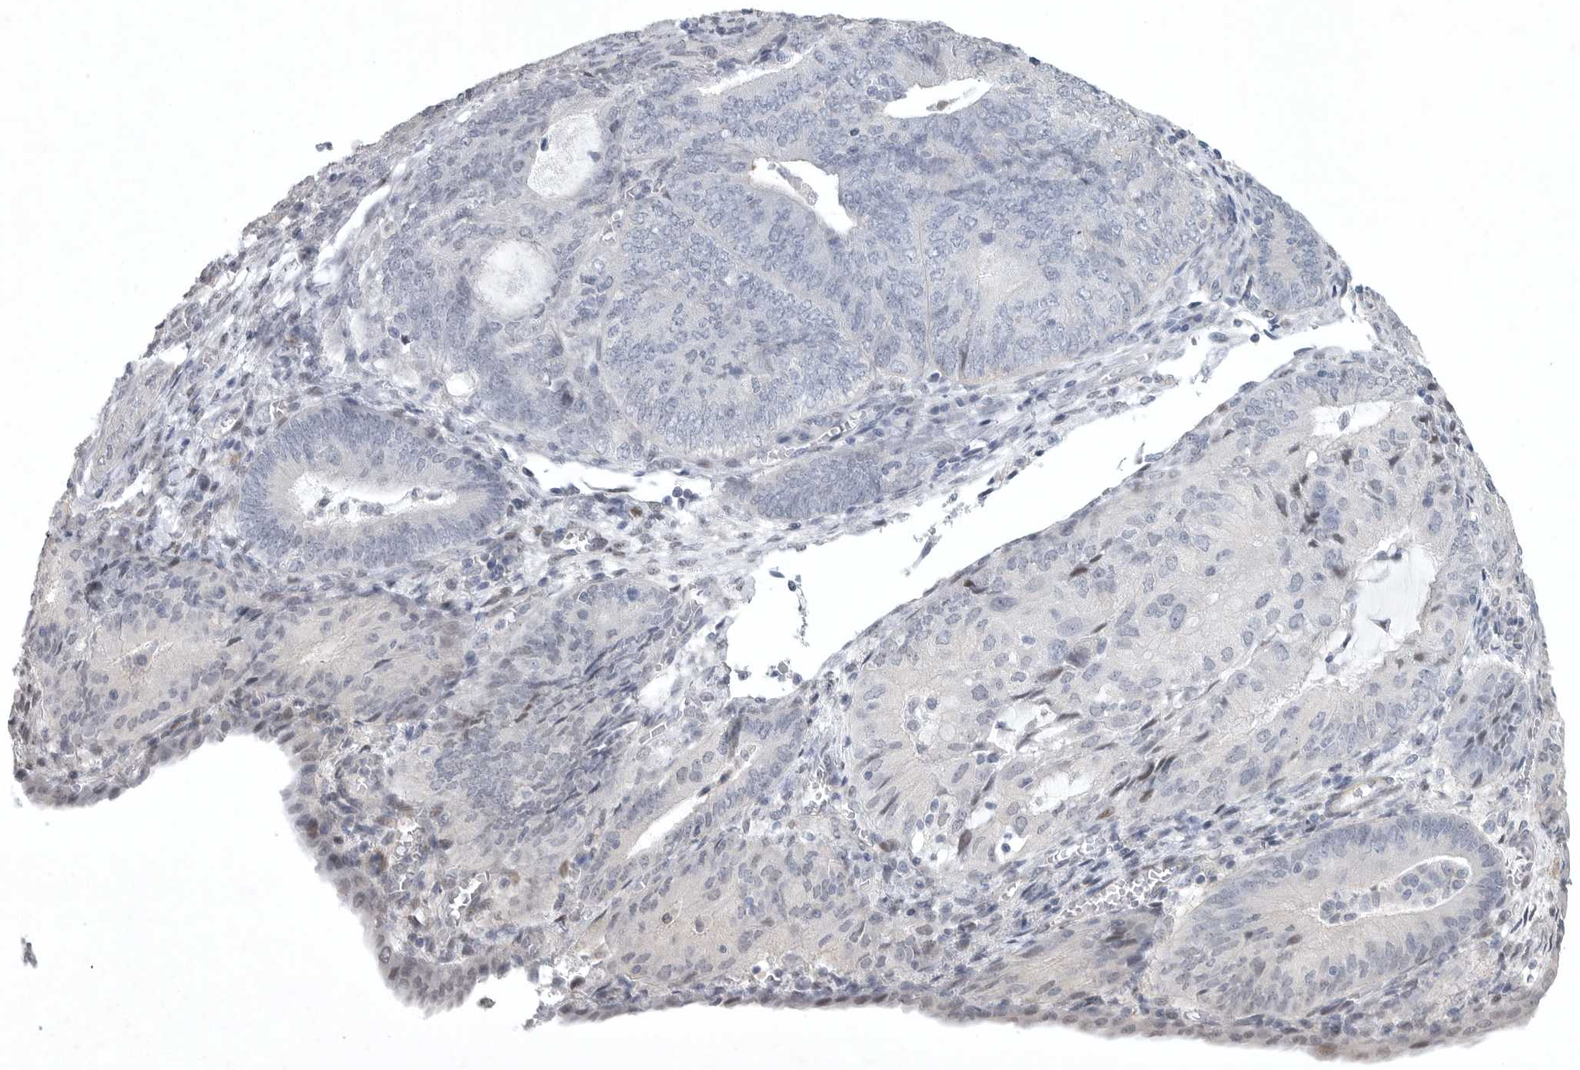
{"staining": {"intensity": "negative", "quantity": "none", "location": "none"}, "tissue": "endometrial cancer", "cell_type": "Tumor cells", "image_type": "cancer", "snomed": [{"axis": "morphology", "description": "Adenocarcinoma, NOS"}, {"axis": "topography", "description": "Endometrium"}], "caption": "DAB (3,3'-diaminobenzidine) immunohistochemical staining of endometrial cancer exhibits no significant staining in tumor cells.", "gene": "TNR", "patient": {"sex": "female", "age": 81}}